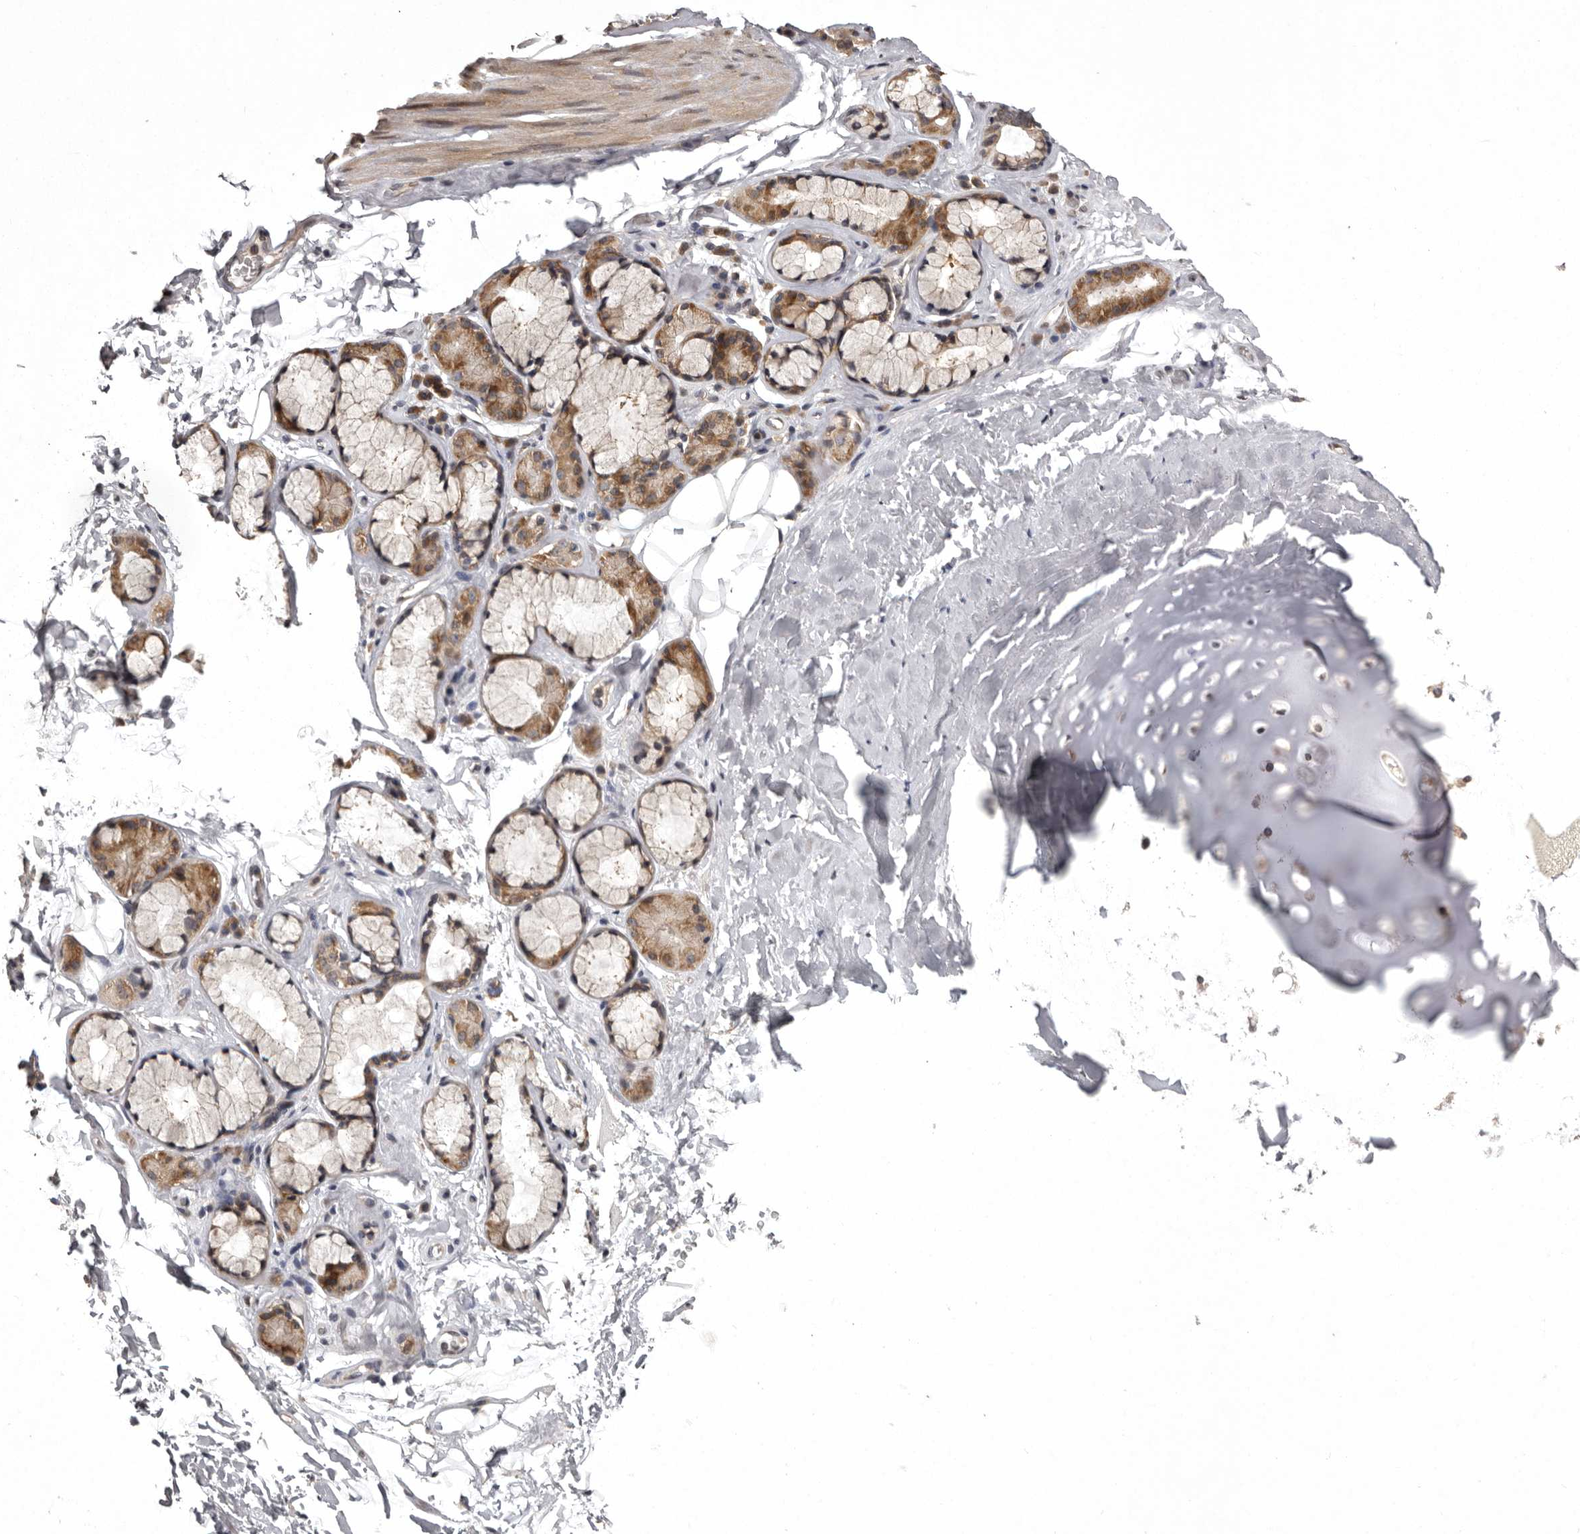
{"staining": {"intensity": "weak", "quantity": "<25%", "location": "cytoplasmic/membranous"}, "tissue": "adipose tissue", "cell_type": "Adipocytes", "image_type": "normal", "snomed": [{"axis": "morphology", "description": "Normal tissue, NOS"}, {"axis": "topography", "description": "Cartilage tissue"}], "caption": "Adipocytes show no significant protein expression in normal adipose tissue. (DAB (3,3'-diaminobenzidine) immunohistochemistry (IHC) visualized using brightfield microscopy, high magnification).", "gene": "DARS1", "patient": {"sex": "female", "age": 63}}